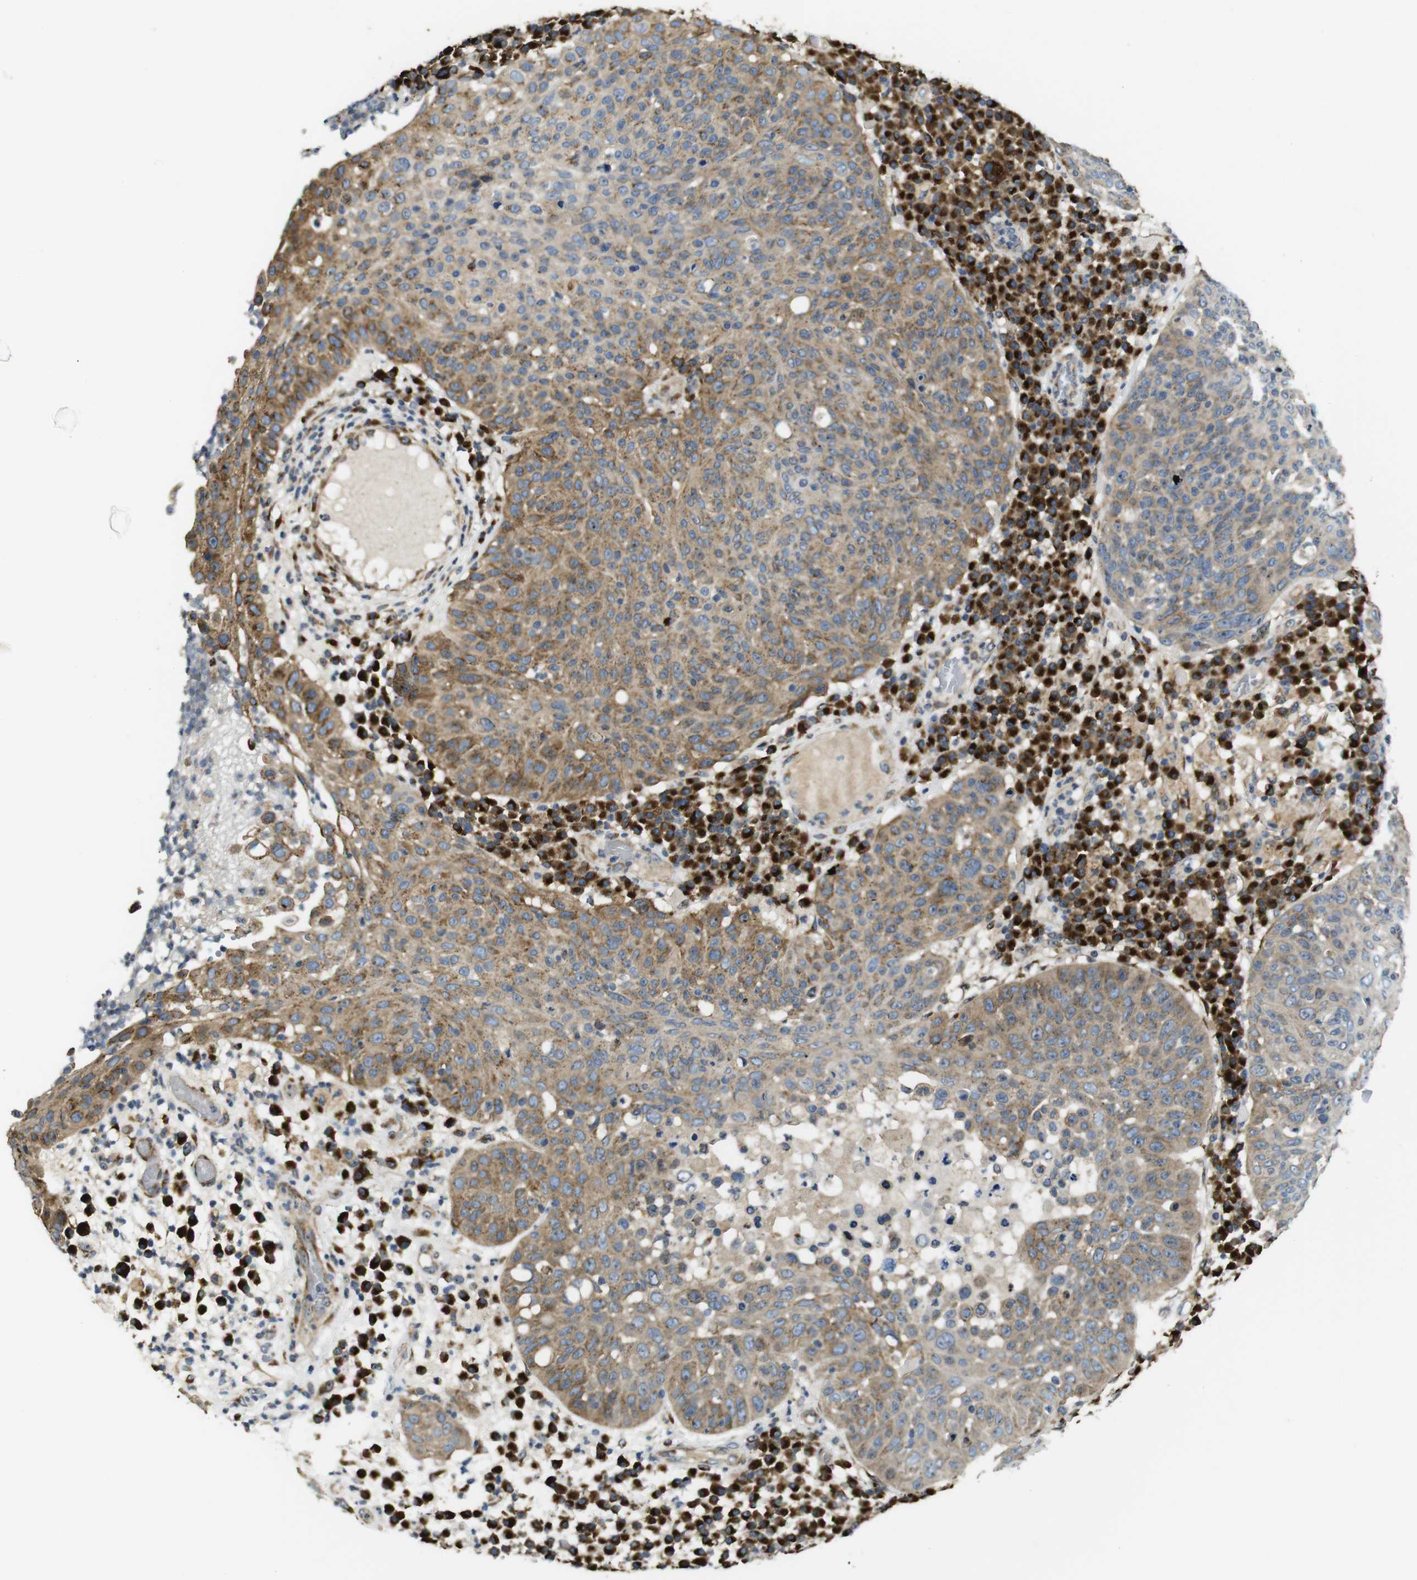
{"staining": {"intensity": "moderate", "quantity": "25%-75%", "location": "cytoplasmic/membranous"}, "tissue": "skin cancer", "cell_type": "Tumor cells", "image_type": "cancer", "snomed": [{"axis": "morphology", "description": "Squamous cell carcinoma in situ, NOS"}, {"axis": "morphology", "description": "Squamous cell carcinoma, NOS"}, {"axis": "topography", "description": "Skin"}], "caption": "Skin cancer was stained to show a protein in brown. There is medium levels of moderate cytoplasmic/membranous expression in about 25%-75% of tumor cells.", "gene": "TMEM143", "patient": {"sex": "male", "age": 93}}